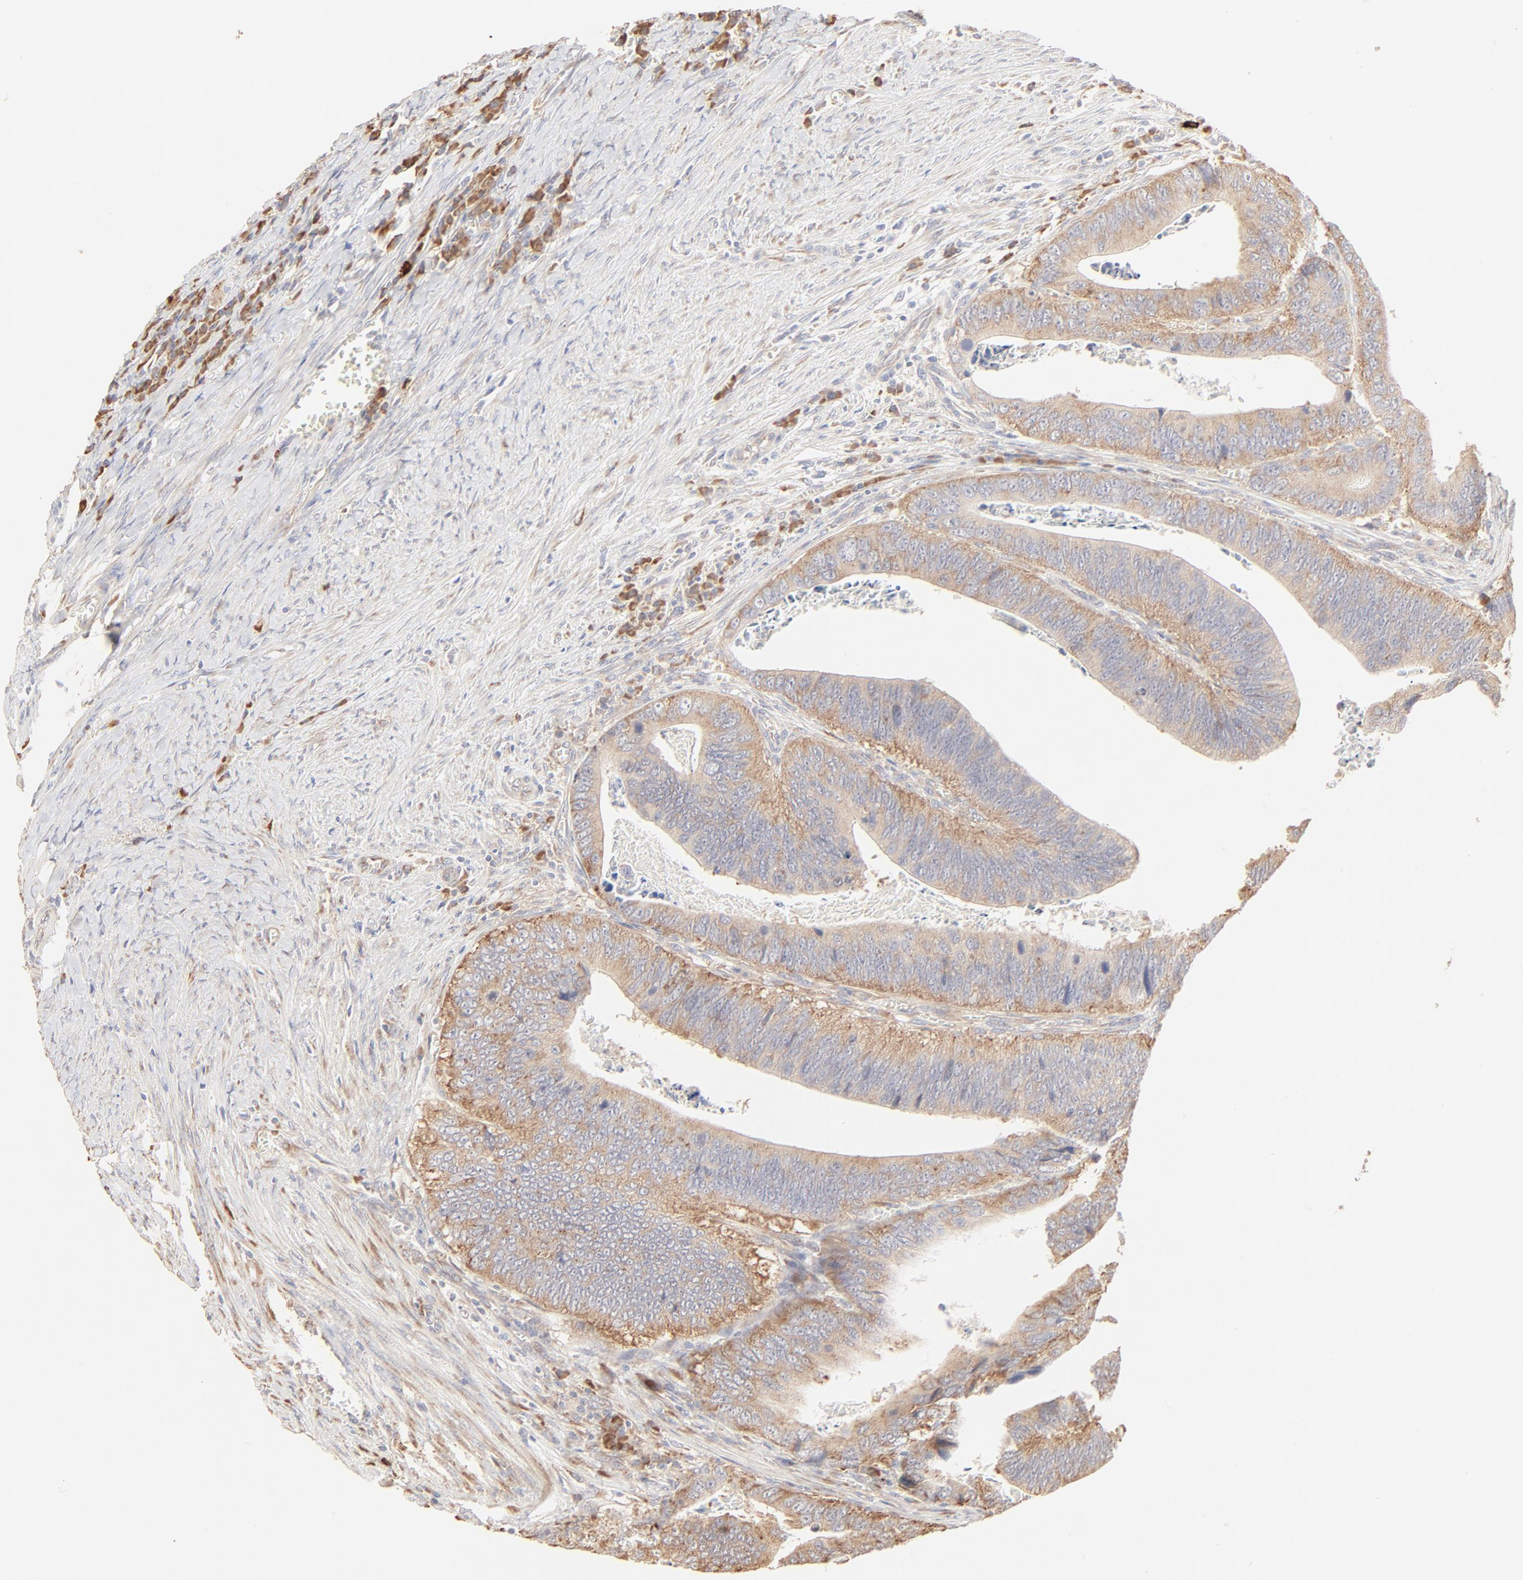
{"staining": {"intensity": "moderate", "quantity": ">75%", "location": "cytoplasmic/membranous"}, "tissue": "colorectal cancer", "cell_type": "Tumor cells", "image_type": "cancer", "snomed": [{"axis": "morphology", "description": "Adenocarcinoma, NOS"}, {"axis": "topography", "description": "Colon"}], "caption": "Colorectal cancer stained for a protein demonstrates moderate cytoplasmic/membranous positivity in tumor cells.", "gene": "RPS20", "patient": {"sex": "male", "age": 72}}